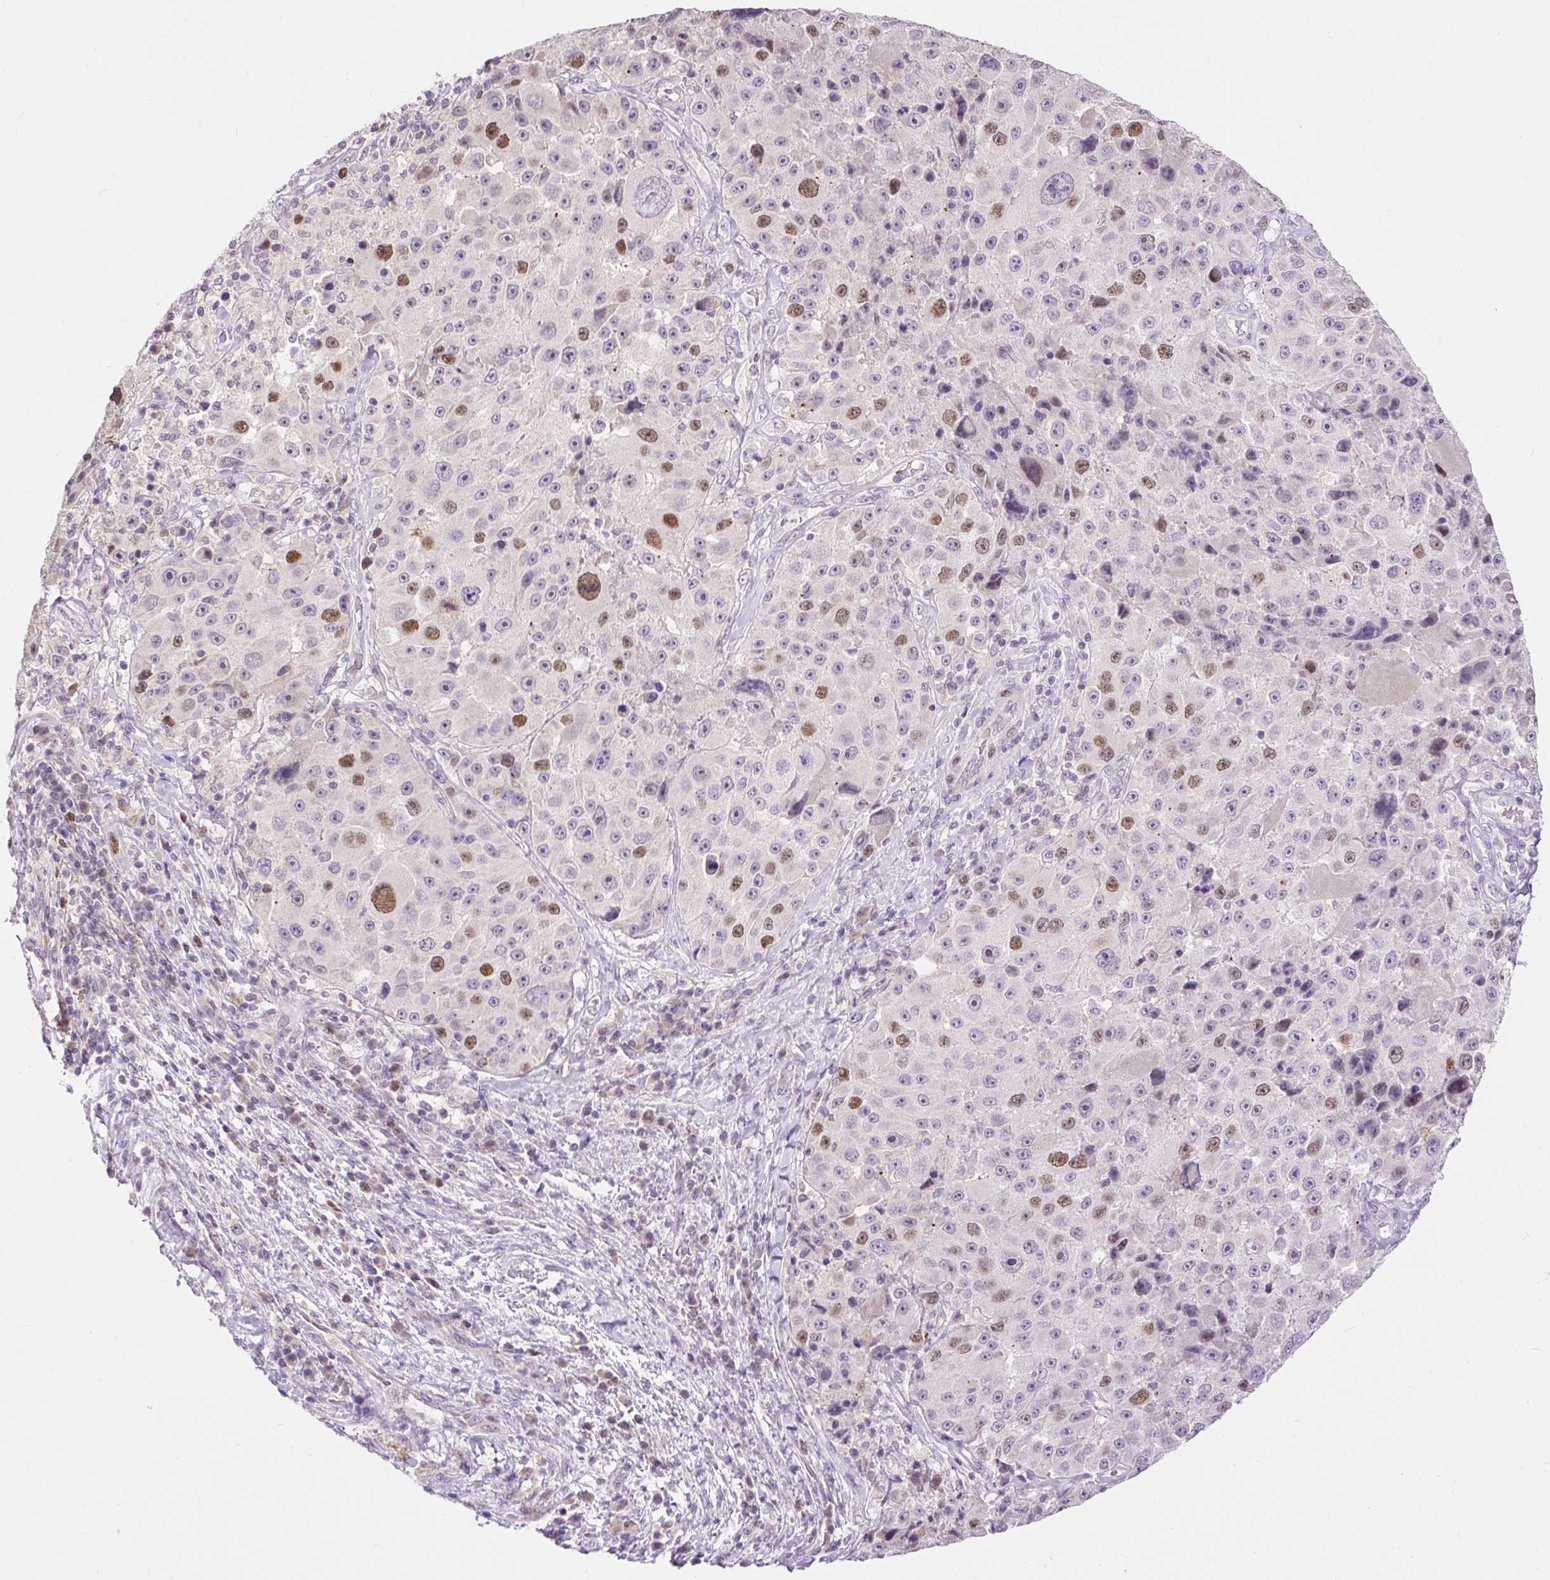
{"staining": {"intensity": "moderate", "quantity": "25%-75%", "location": "nuclear"}, "tissue": "melanoma", "cell_type": "Tumor cells", "image_type": "cancer", "snomed": [{"axis": "morphology", "description": "Malignant melanoma, Metastatic site"}, {"axis": "topography", "description": "Lymph node"}], "caption": "Protein expression analysis of human melanoma reveals moderate nuclear expression in approximately 25%-75% of tumor cells.", "gene": "RACGAP1", "patient": {"sex": "male", "age": 62}}